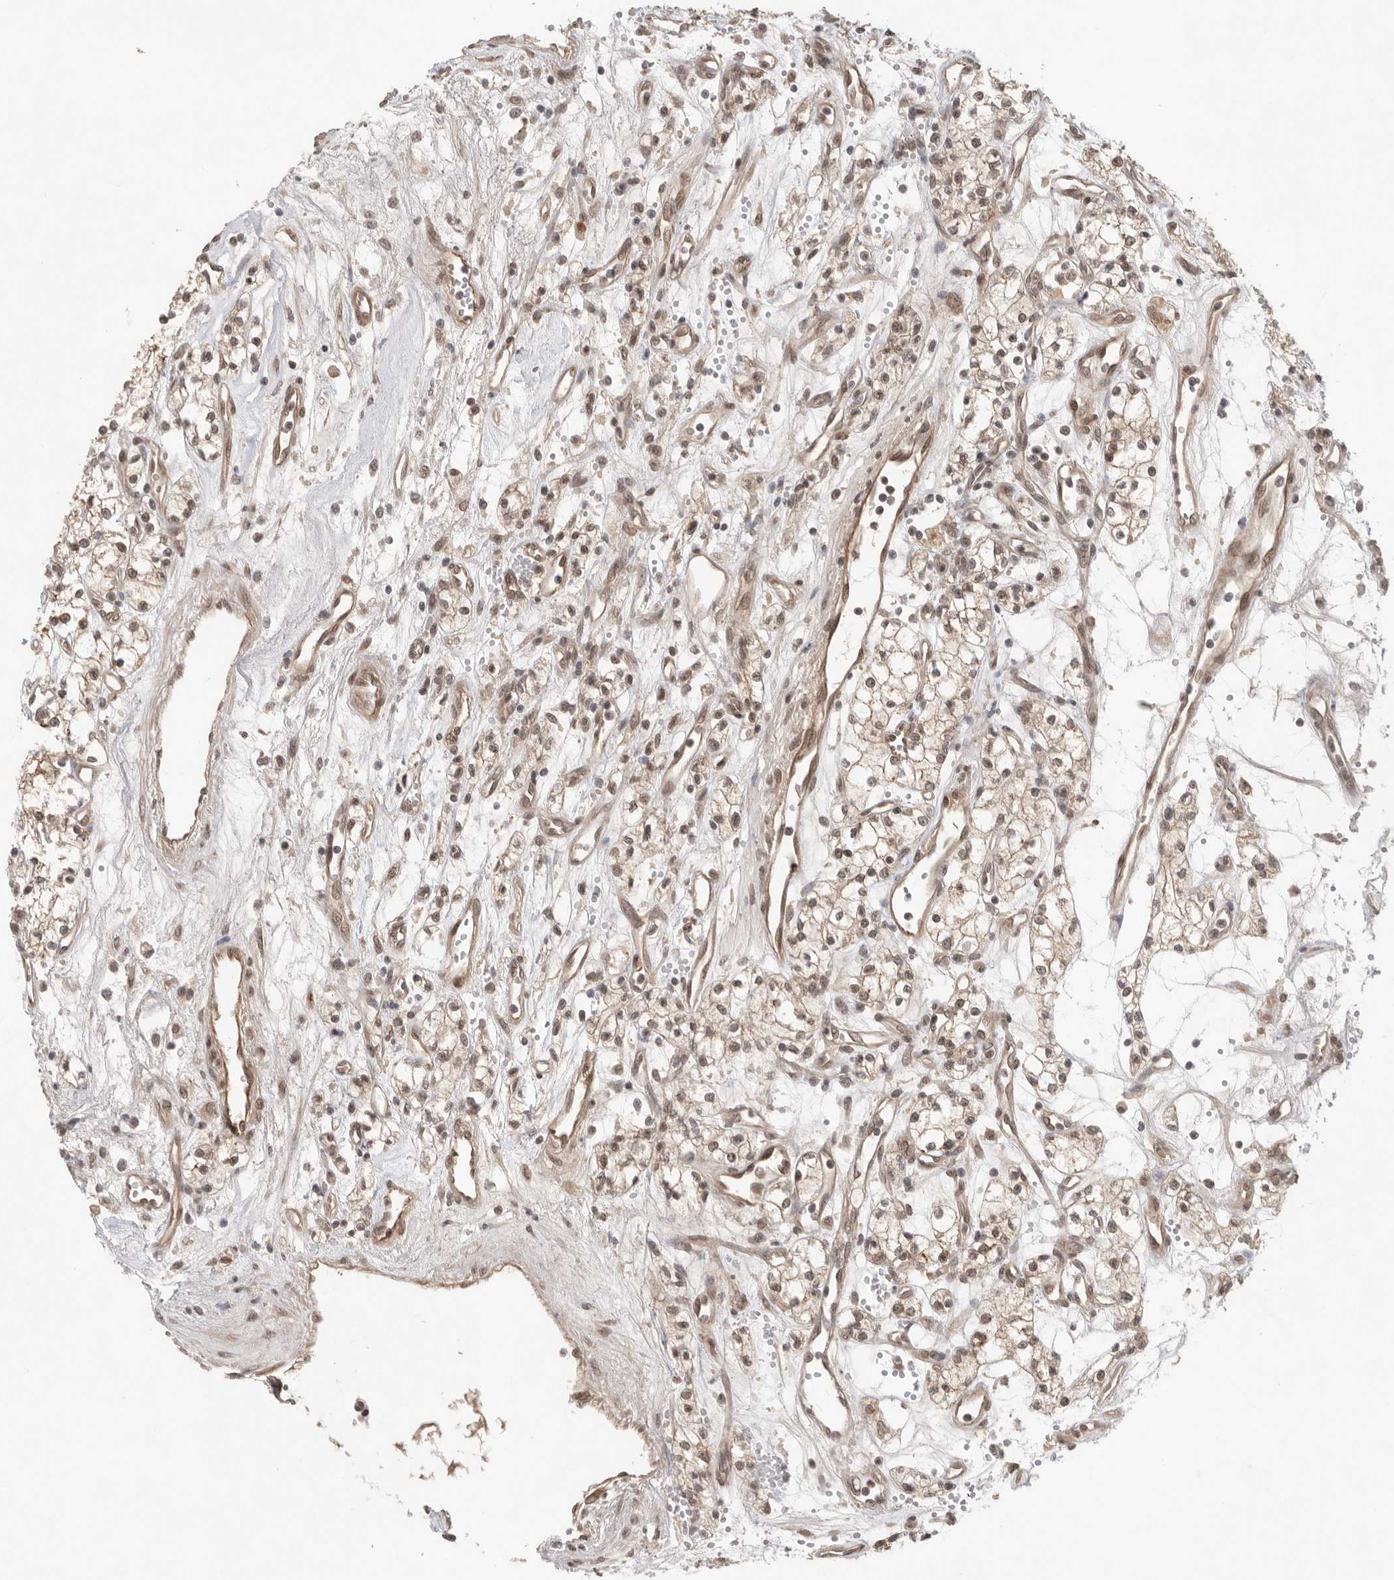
{"staining": {"intensity": "weak", "quantity": ">75%", "location": "nuclear"}, "tissue": "renal cancer", "cell_type": "Tumor cells", "image_type": "cancer", "snomed": [{"axis": "morphology", "description": "Adenocarcinoma, NOS"}, {"axis": "topography", "description": "Kidney"}], "caption": "Immunohistochemistry (IHC) image of neoplastic tissue: human renal cancer stained using immunohistochemistry displays low levels of weak protein expression localized specifically in the nuclear of tumor cells, appearing as a nuclear brown color.", "gene": "LEMD3", "patient": {"sex": "male", "age": 59}}